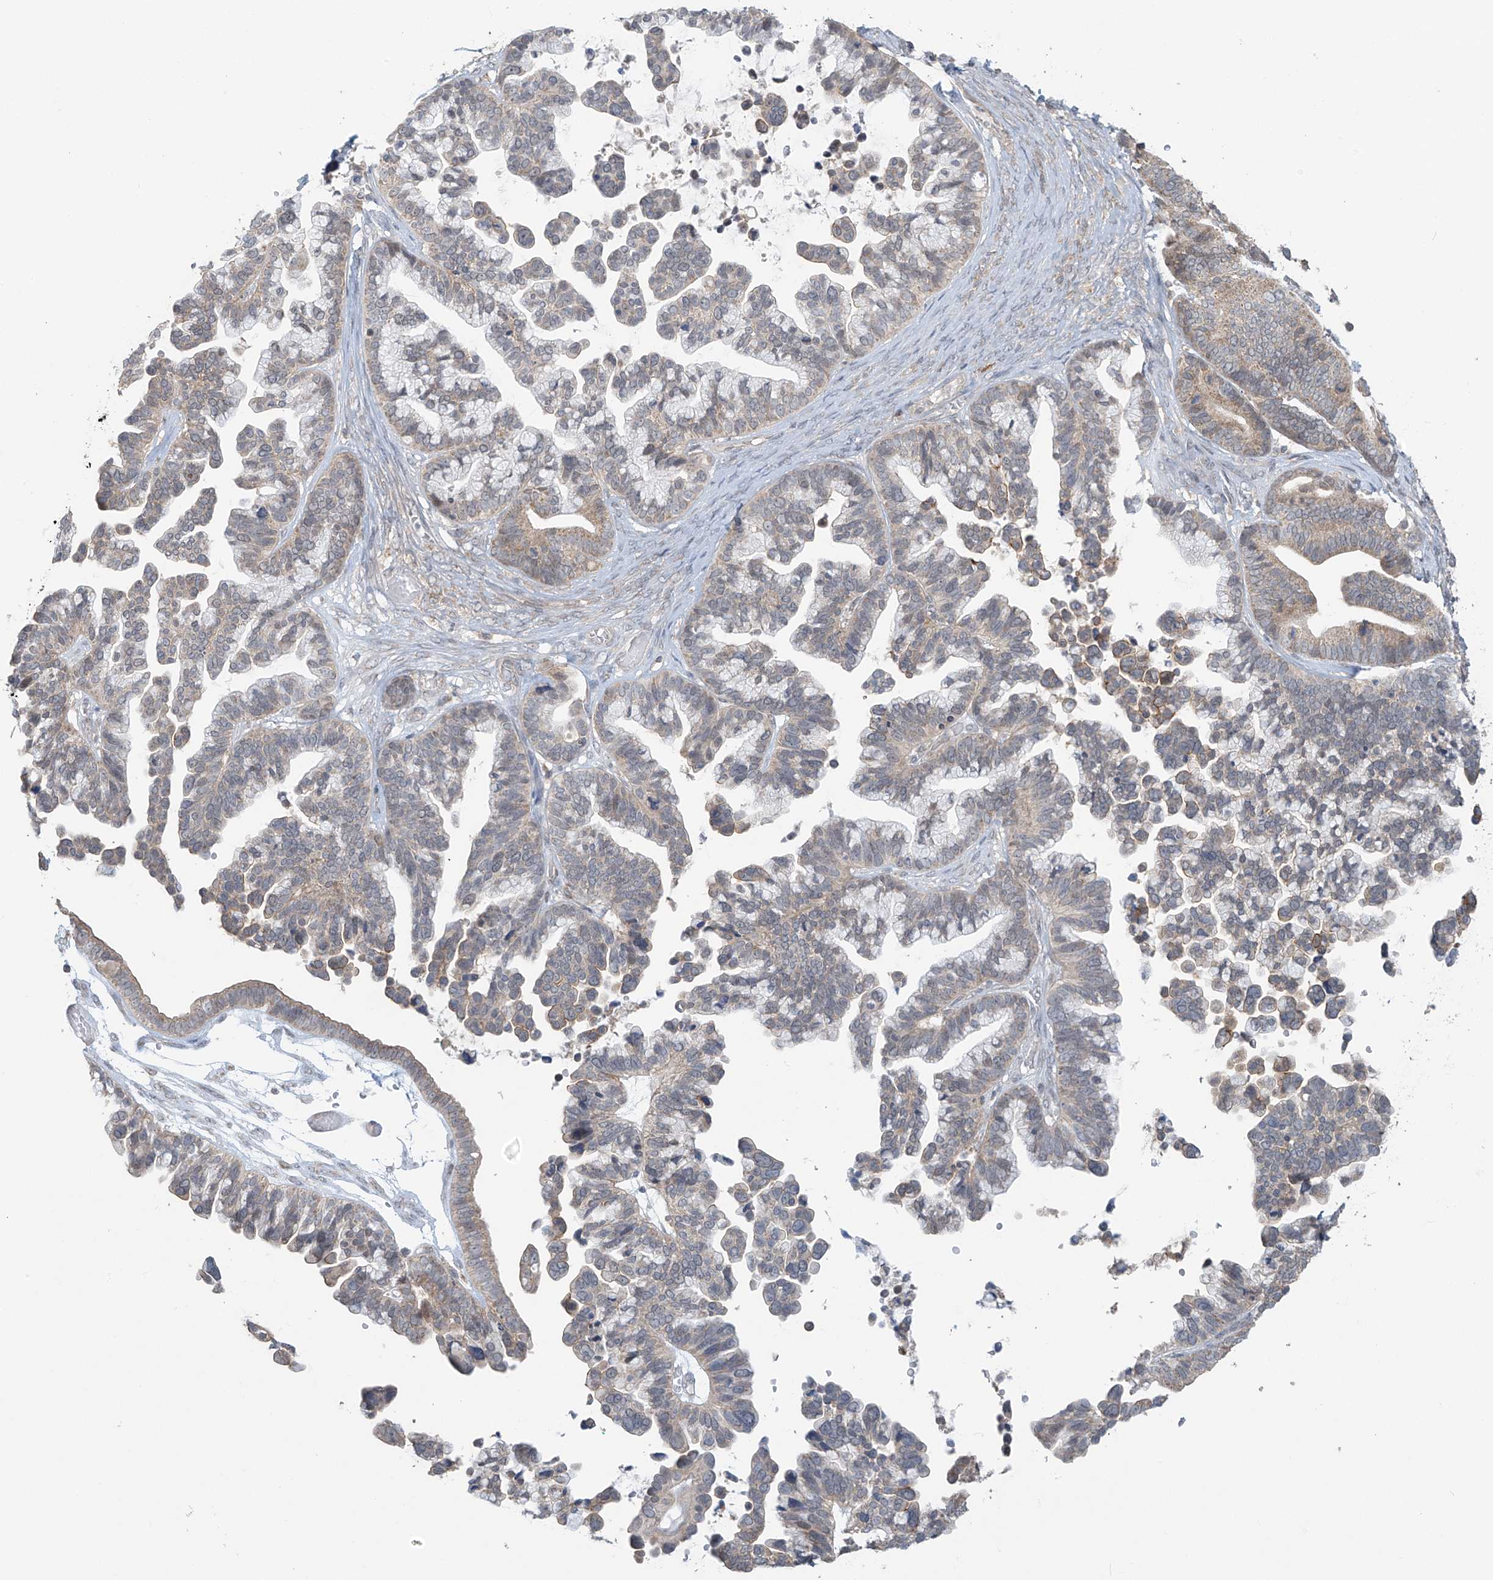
{"staining": {"intensity": "weak", "quantity": "<25%", "location": "cytoplasmic/membranous"}, "tissue": "ovarian cancer", "cell_type": "Tumor cells", "image_type": "cancer", "snomed": [{"axis": "morphology", "description": "Cystadenocarcinoma, serous, NOS"}, {"axis": "topography", "description": "Ovary"}], "caption": "A photomicrograph of serous cystadenocarcinoma (ovarian) stained for a protein reveals no brown staining in tumor cells.", "gene": "HDDC2", "patient": {"sex": "female", "age": 56}}